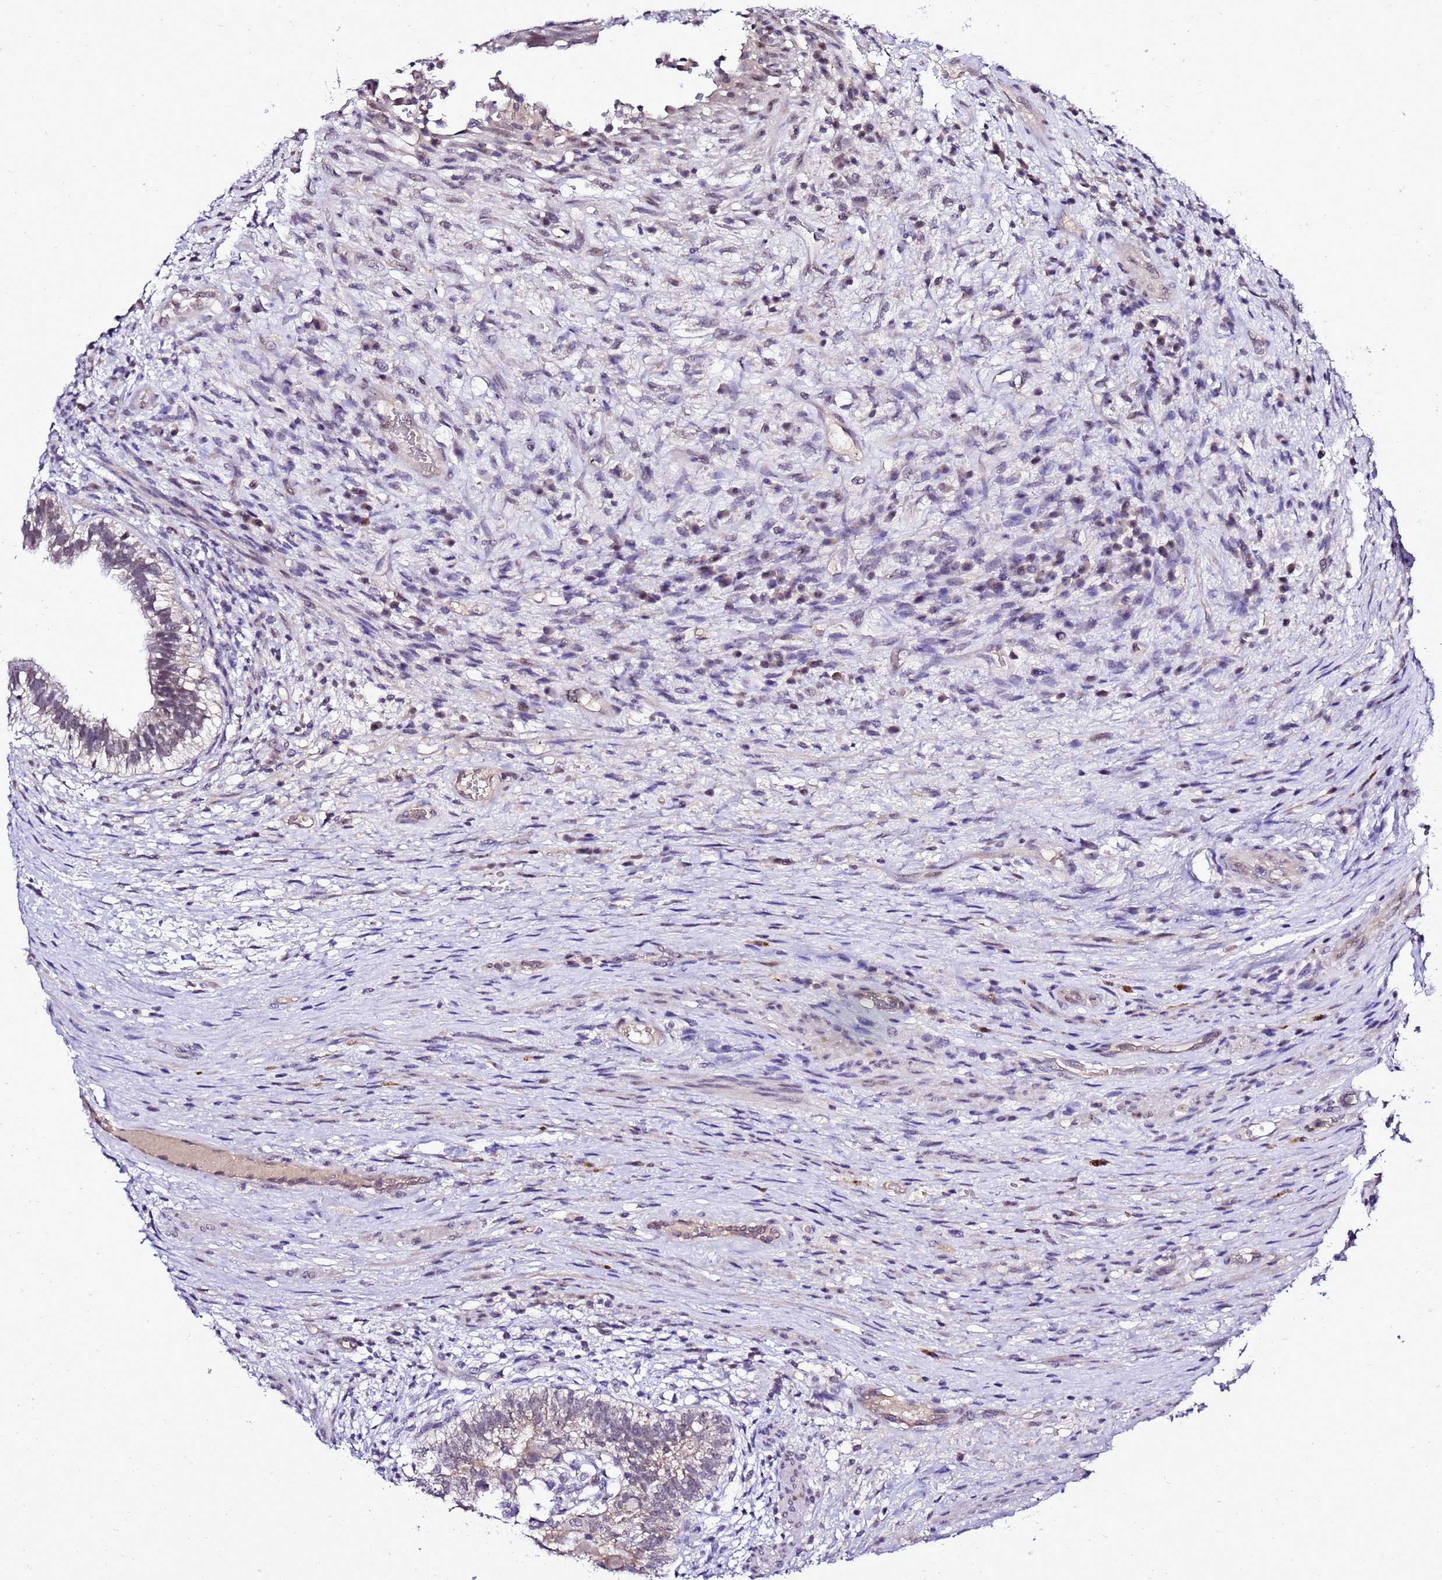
{"staining": {"intensity": "negative", "quantity": "none", "location": "none"}, "tissue": "testis cancer", "cell_type": "Tumor cells", "image_type": "cancer", "snomed": [{"axis": "morphology", "description": "Carcinoma, Embryonal, NOS"}, {"axis": "topography", "description": "Testis"}], "caption": "Histopathology image shows no protein expression in tumor cells of testis cancer tissue.", "gene": "C19orf47", "patient": {"sex": "male", "age": 26}}